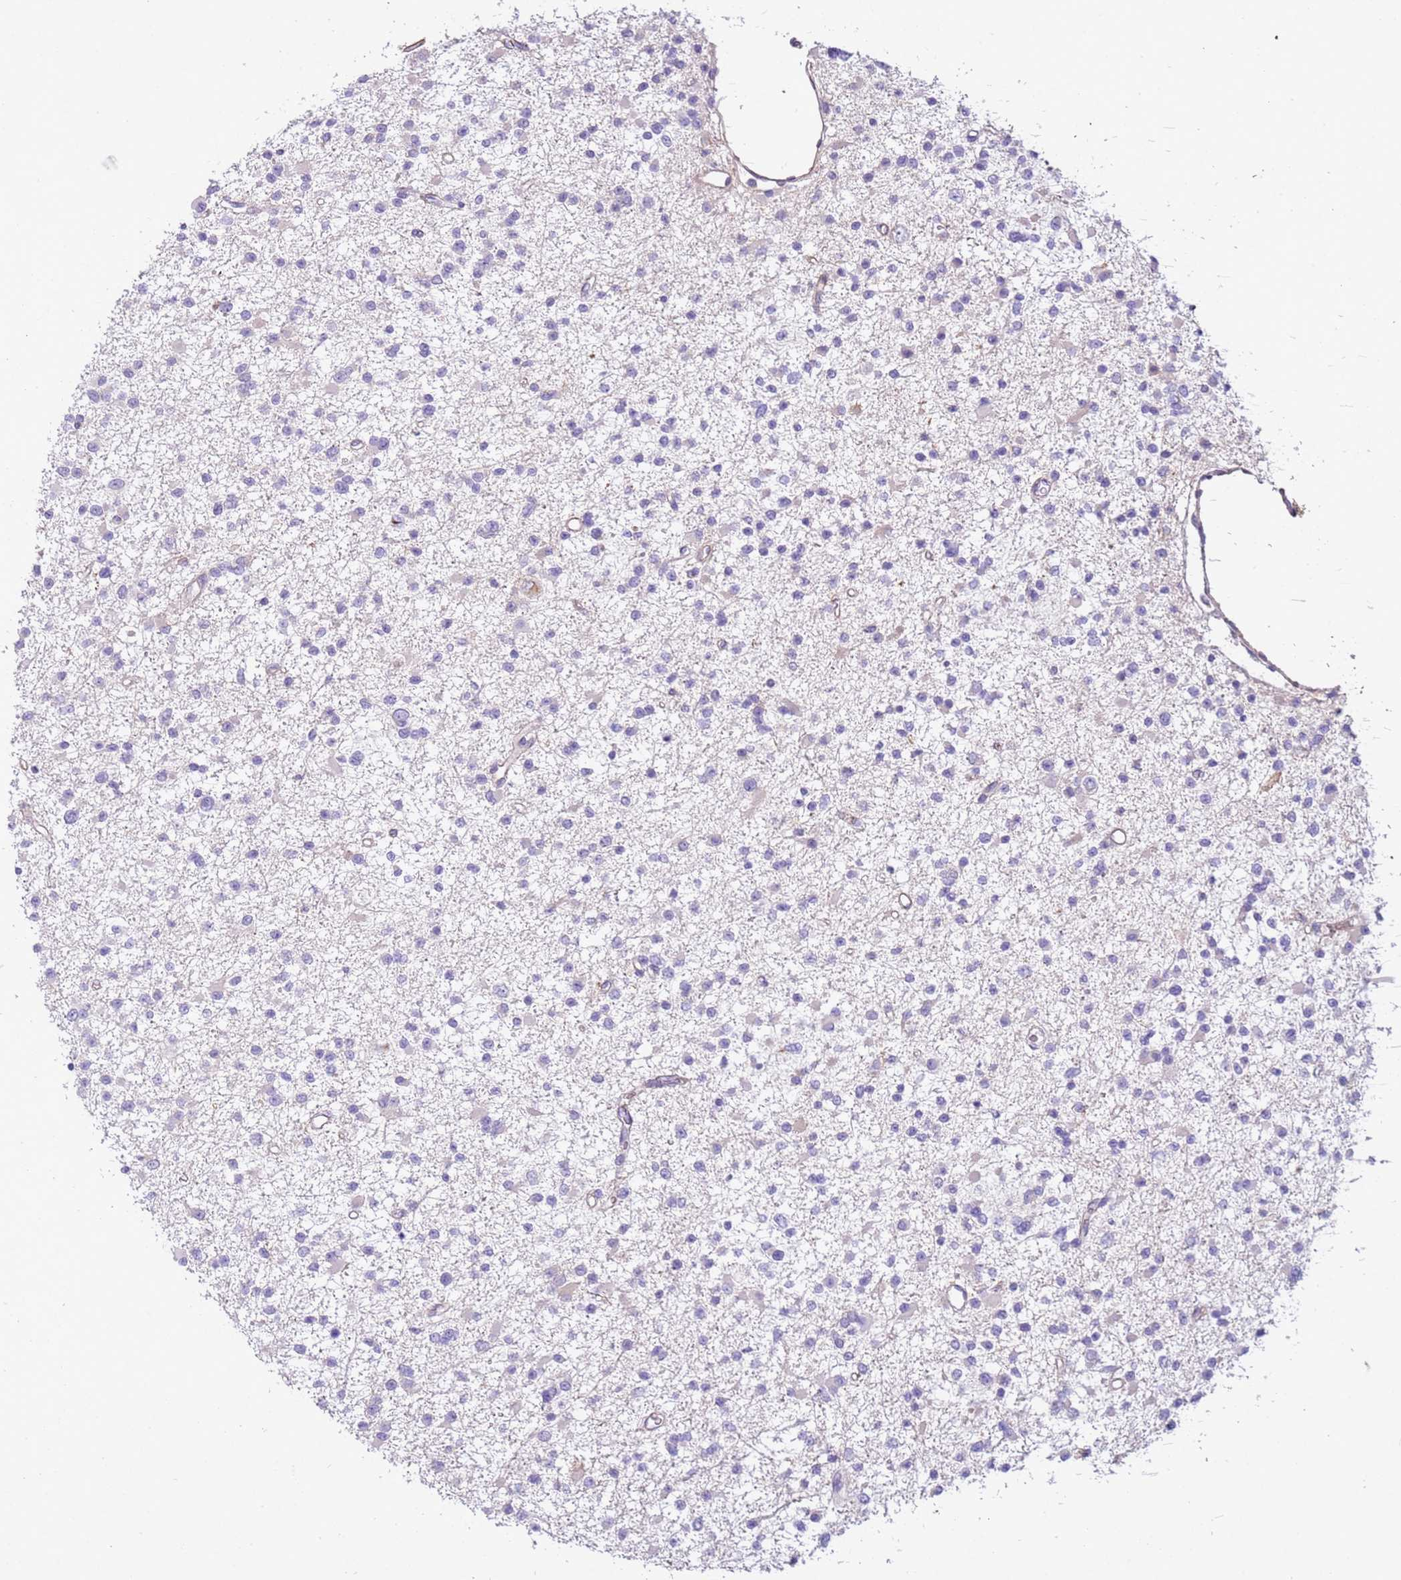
{"staining": {"intensity": "negative", "quantity": "none", "location": "none"}, "tissue": "glioma", "cell_type": "Tumor cells", "image_type": "cancer", "snomed": [{"axis": "morphology", "description": "Glioma, malignant, Low grade"}, {"axis": "topography", "description": "Brain"}], "caption": "Photomicrograph shows no significant protein positivity in tumor cells of malignant glioma (low-grade).", "gene": "NAALADL1", "patient": {"sex": "female", "age": 22}}